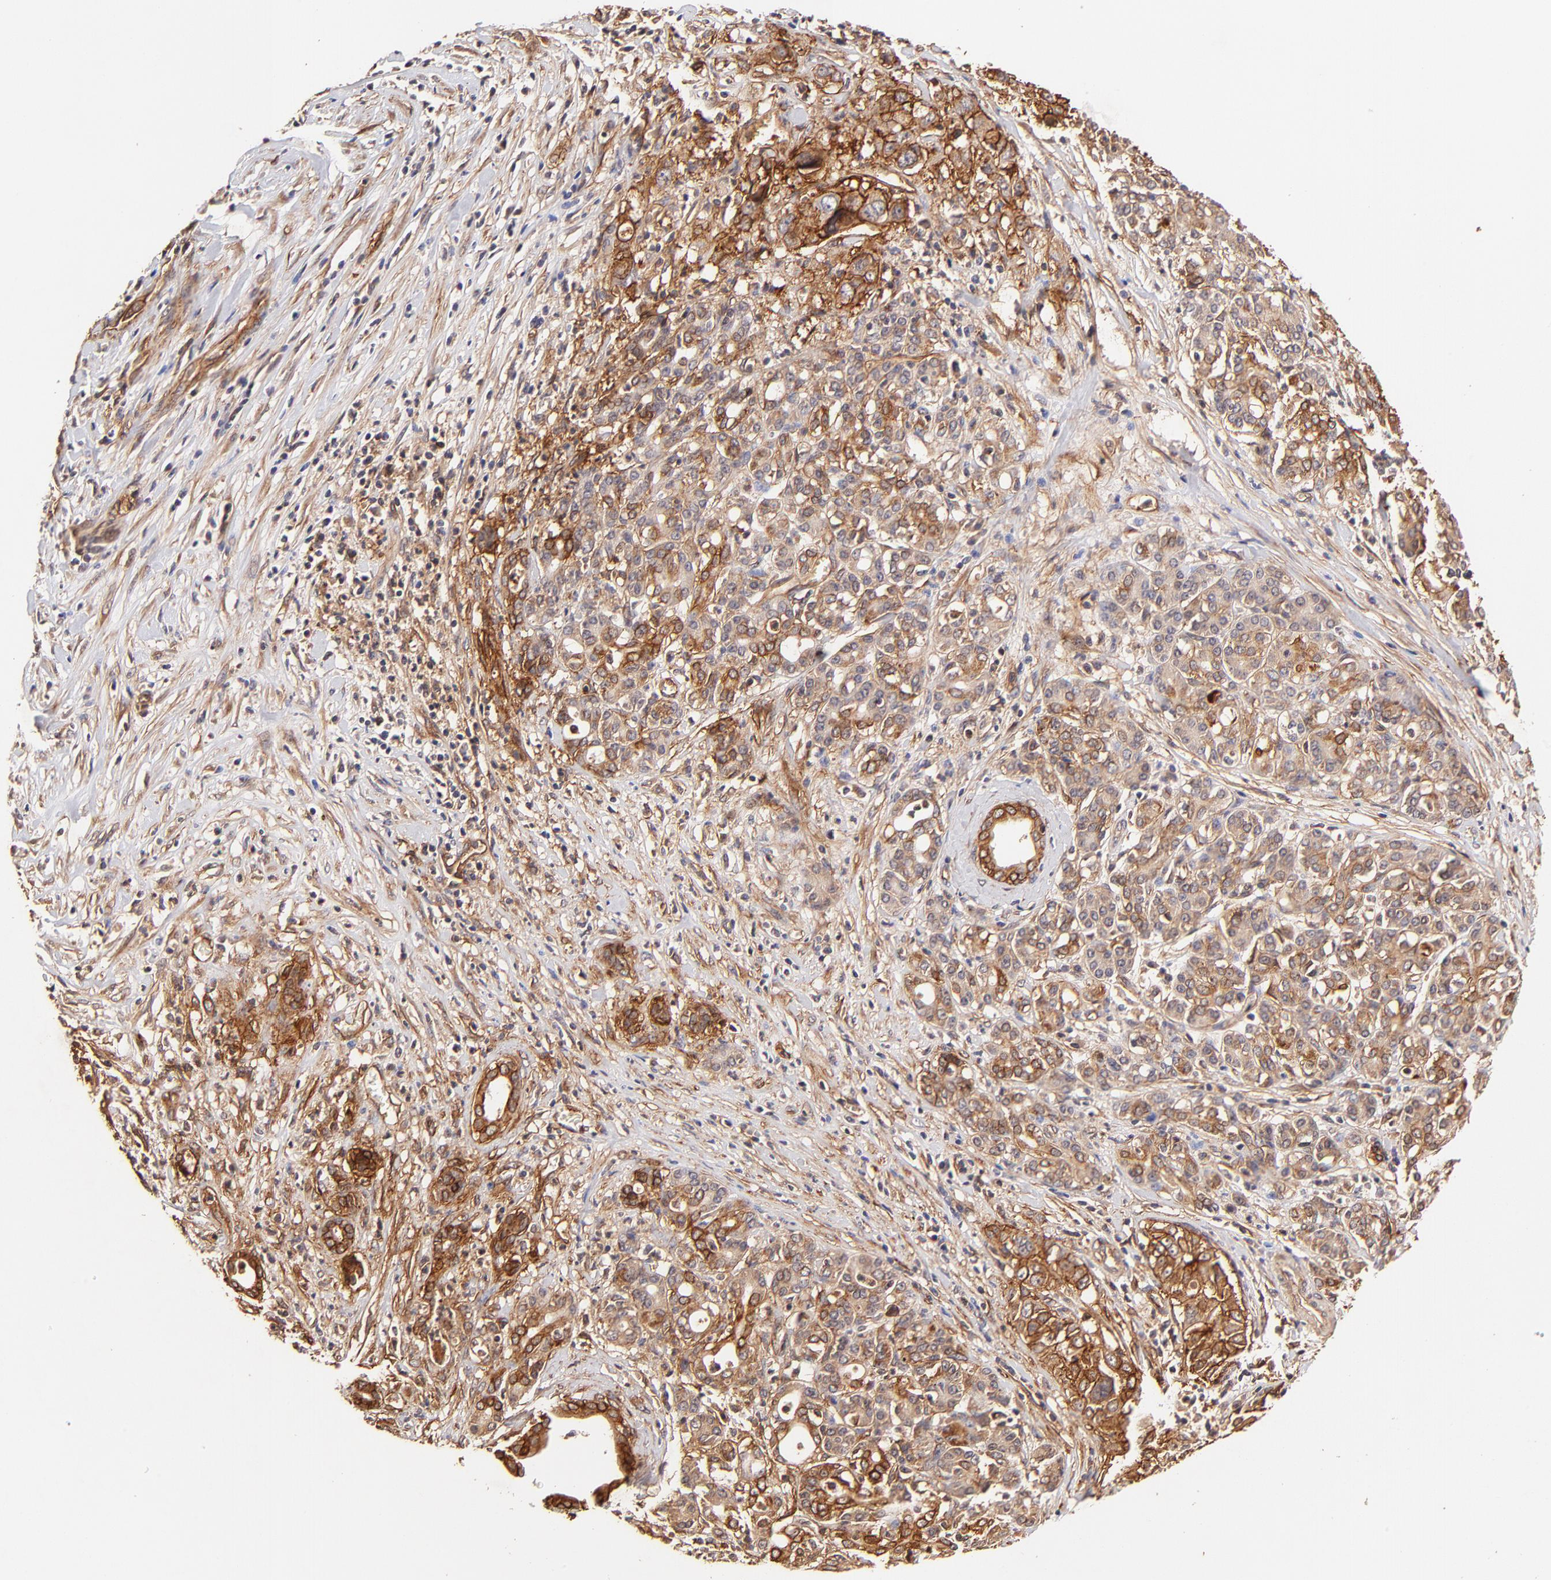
{"staining": {"intensity": "strong", "quantity": ">75%", "location": "cytoplasmic/membranous"}, "tissue": "pancreatic cancer", "cell_type": "Tumor cells", "image_type": "cancer", "snomed": [{"axis": "morphology", "description": "Adenocarcinoma, NOS"}, {"axis": "topography", "description": "Pancreas"}], "caption": "Immunohistochemical staining of human adenocarcinoma (pancreatic) demonstrates strong cytoplasmic/membranous protein expression in about >75% of tumor cells.", "gene": "ITGB1", "patient": {"sex": "female", "age": 52}}